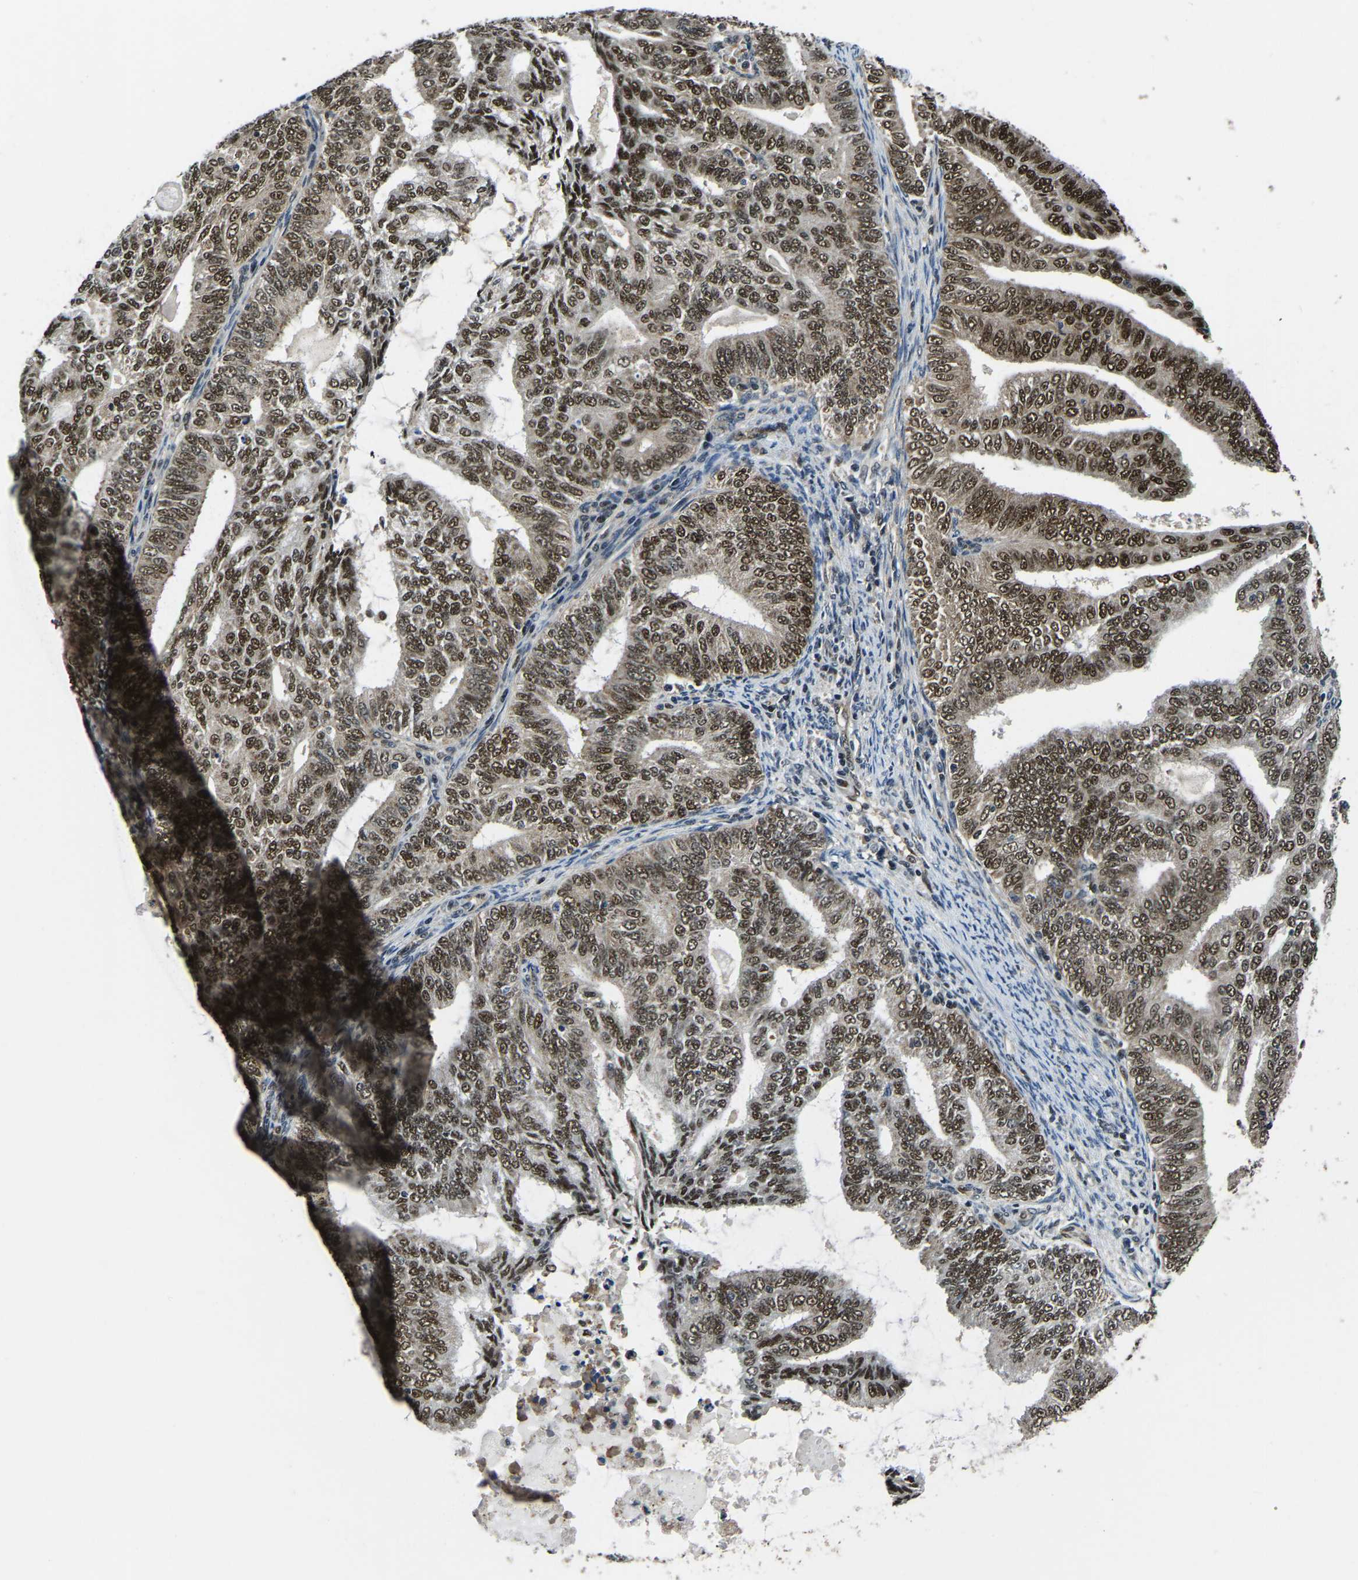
{"staining": {"intensity": "moderate", "quantity": ">75%", "location": "cytoplasmic/membranous,nuclear"}, "tissue": "endometrial cancer", "cell_type": "Tumor cells", "image_type": "cancer", "snomed": [{"axis": "morphology", "description": "Adenocarcinoma, NOS"}, {"axis": "topography", "description": "Endometrium"}], "caption": "DAB immunohistochemical staining of endometrial cancer reveals moderate cytoplasmic/membranous and nuclear protein positivity in about >75% of tumor cells.", "gene": "DFFA", "patient": {"sex": "female", "age": 58}}